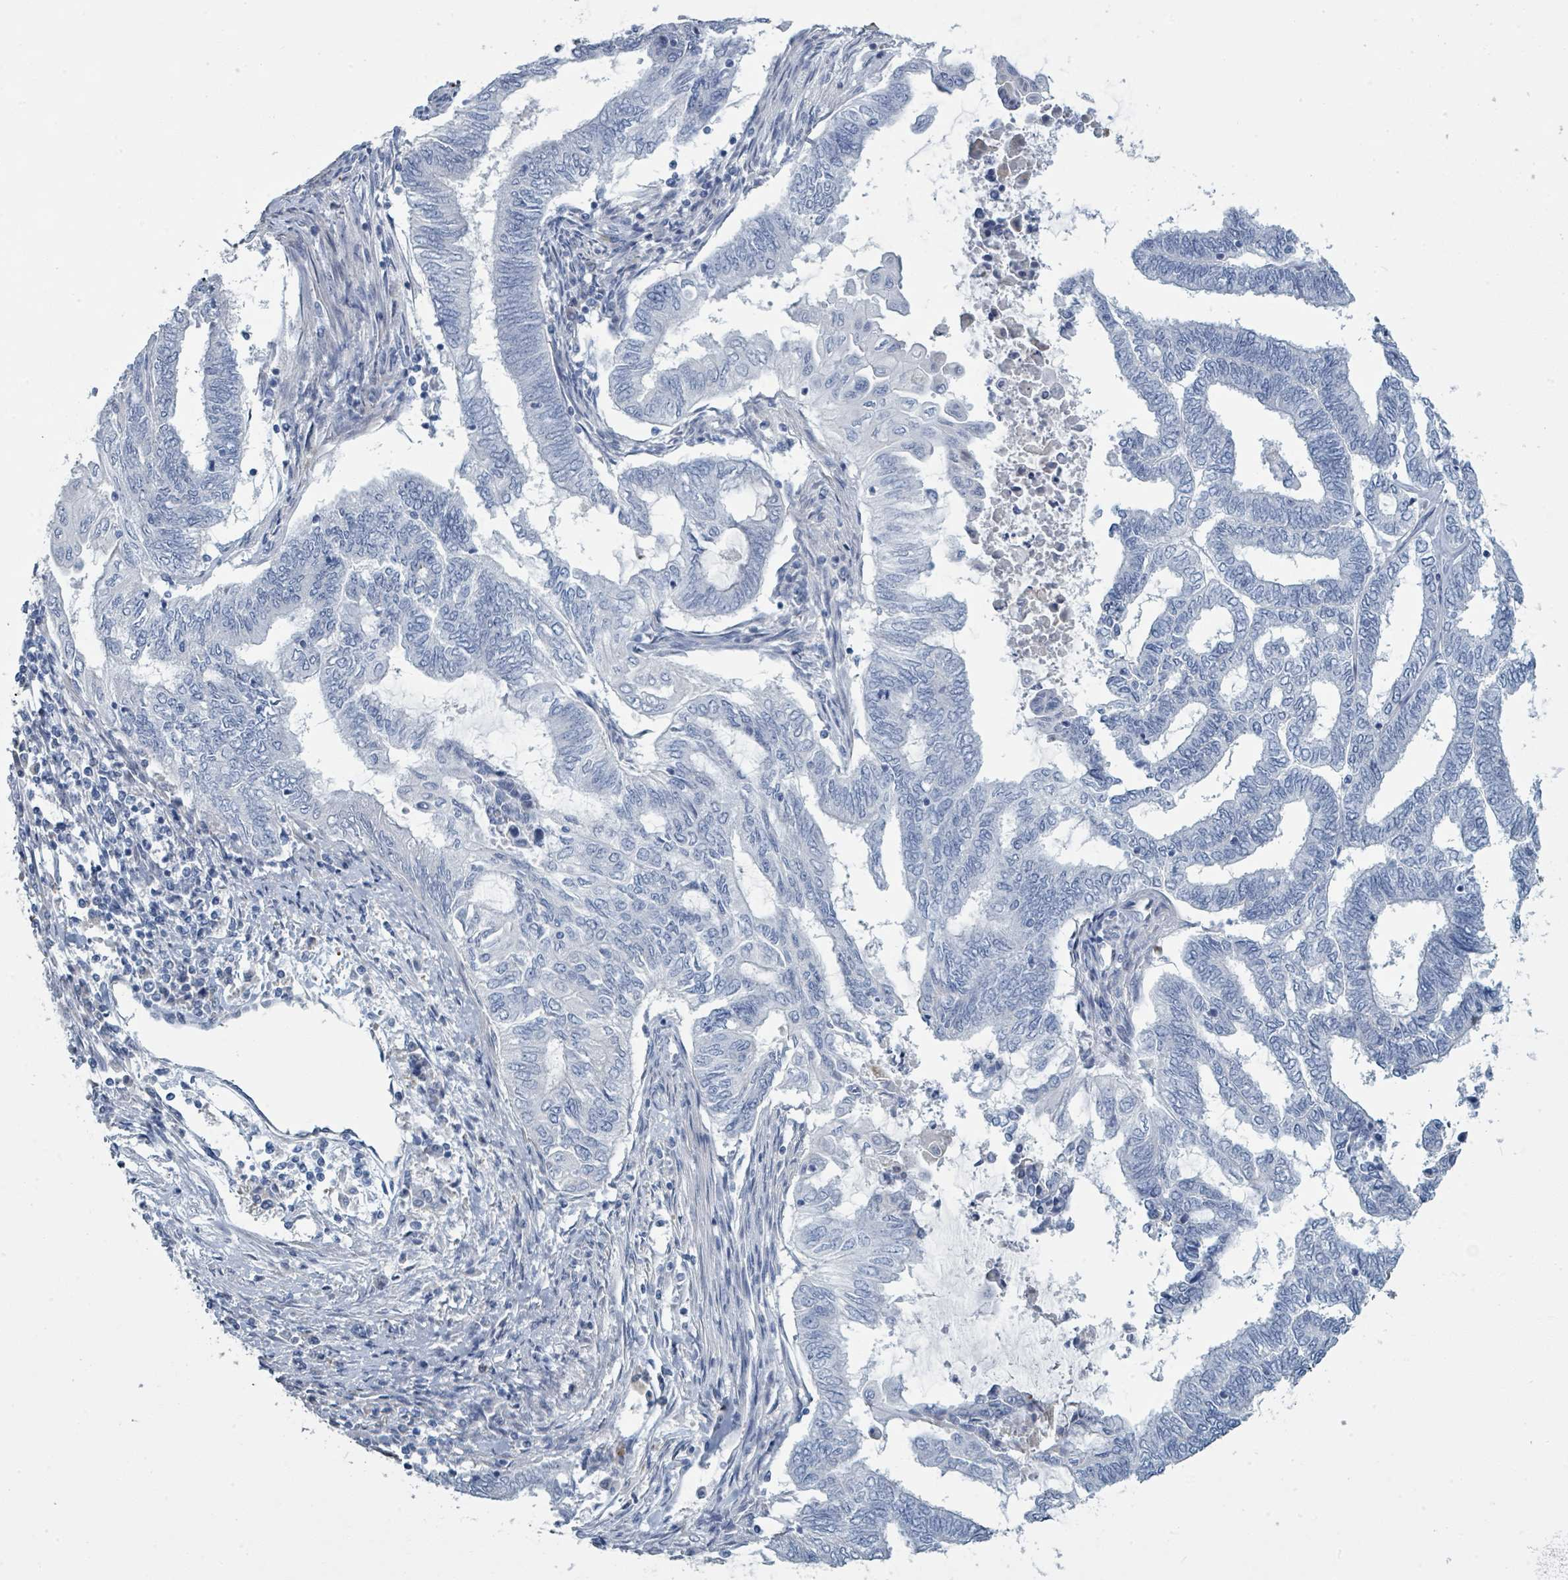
{"staining": {"intensity": "negative", "quantity": "none", "location": "none"}, "tissue": "endometrial cancer", "cell_type": "Tumor cells", "image_type": "cancer", "snomed": [{"axis": "morphology", "description": "Adenocarcinoma, NOS"}, {"axis": "topography", "description": "Uterus"}, {"axis": "topography", "description": "Endometrium"}], "caption": "Immunohistochemistry (IHC) of adenocarcinoma (endometrial) shows no staining in tumor cells. (Brightfield microscopy of DAB IHC at high magnification).", "gene": "RAB33B", "patient": {"sex": "female", "age": 70}}